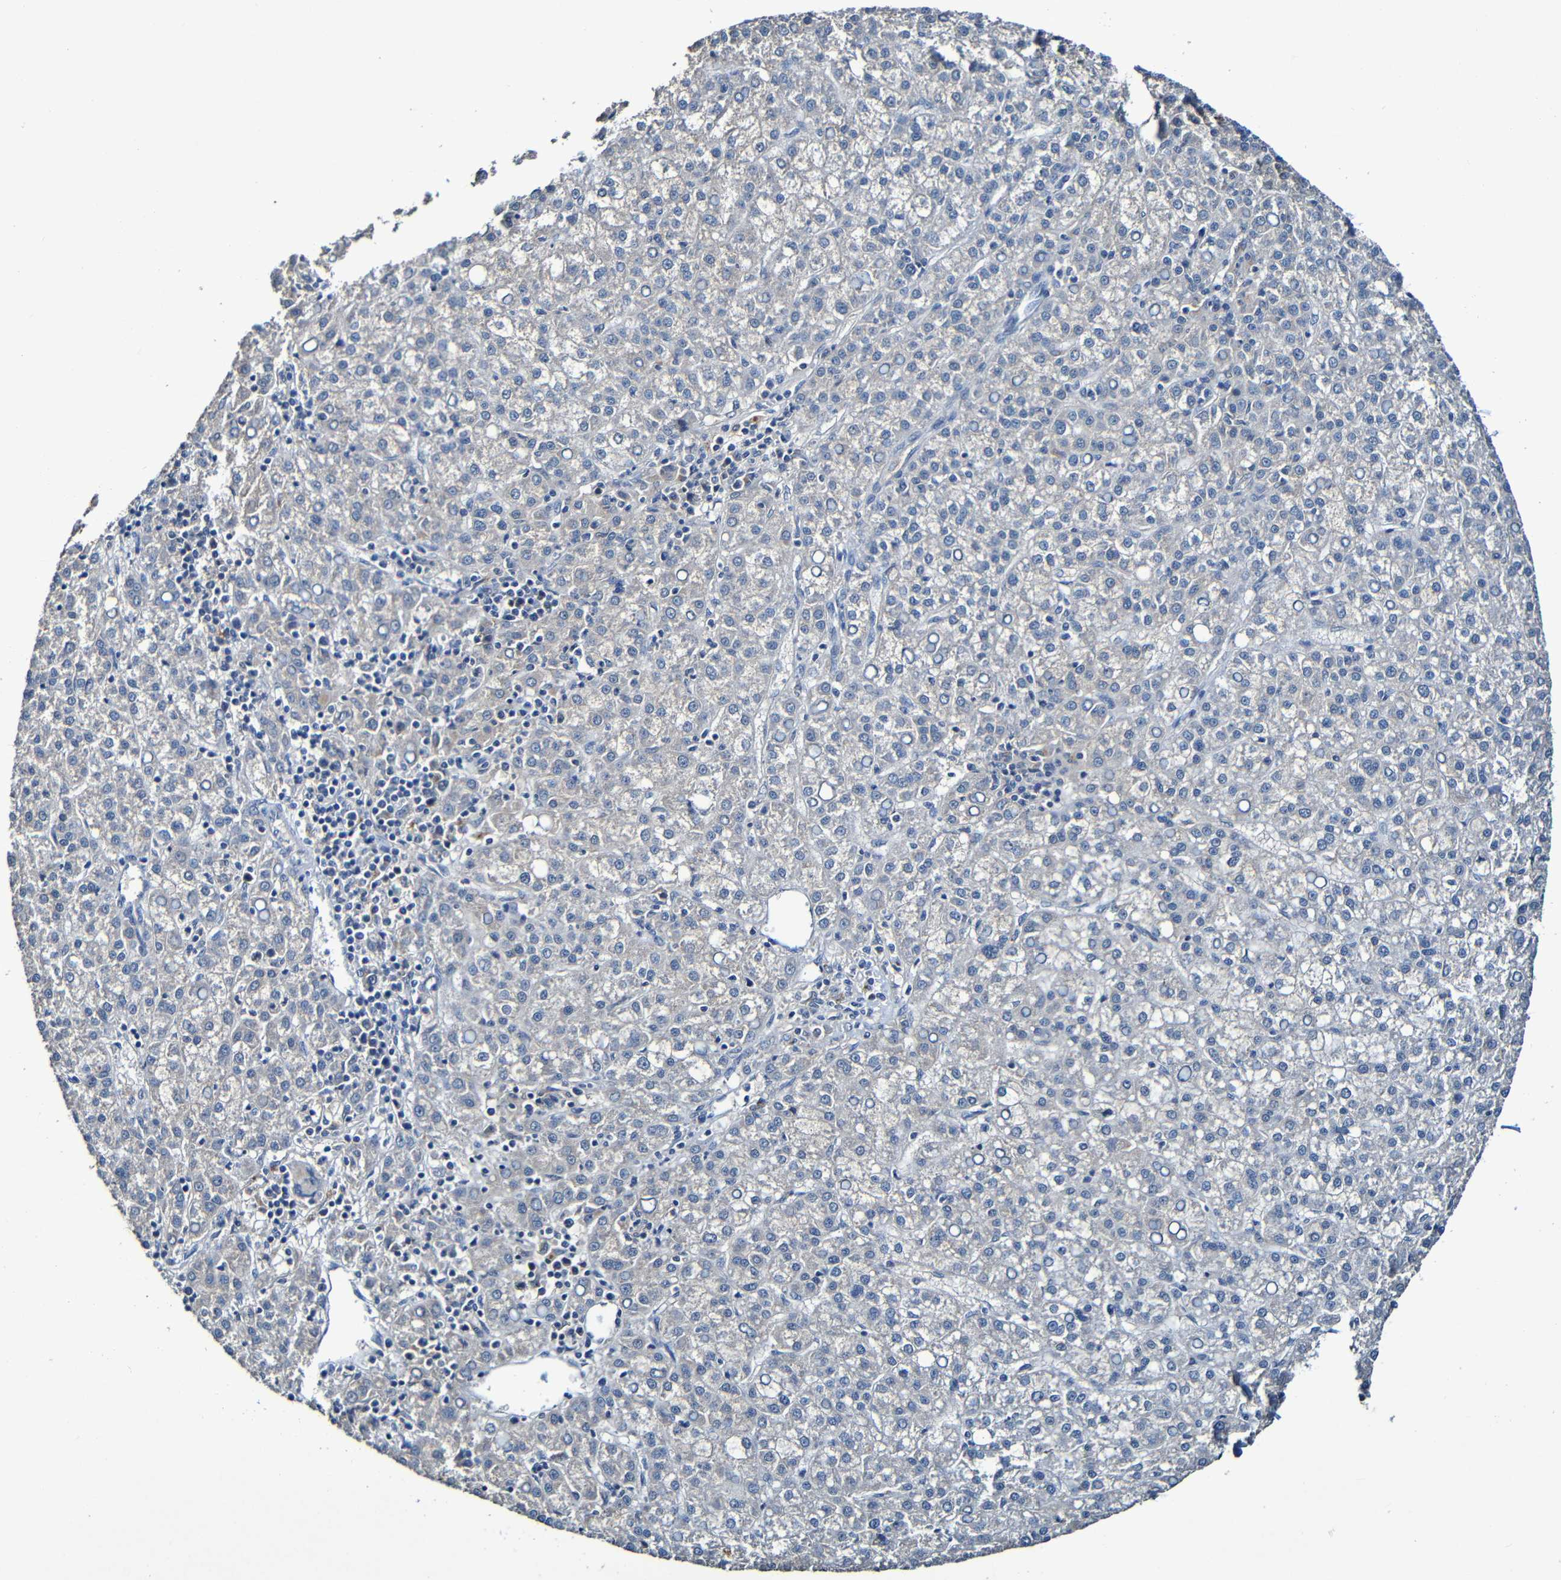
{"staining": {"intensity": "negative", "quantity": "none", "location": "none"}, "tissue": "liver cancer", "cell_type": "Tumor cells", "image_type": "cancer", "snomed": [{"axis": "morphology", "description": "Carcinoma, Hepatocellular, NOS"}, {"axis": "topography", "description": "Liver"}], "caption": "Human liver hepatocellular carcinoma stained for a protein using immunohistochemistry (IHC) demonstrates no staining in tumor cells.", "gene": "LRRC70", "patient": {"sex": "female", "age": 58}}